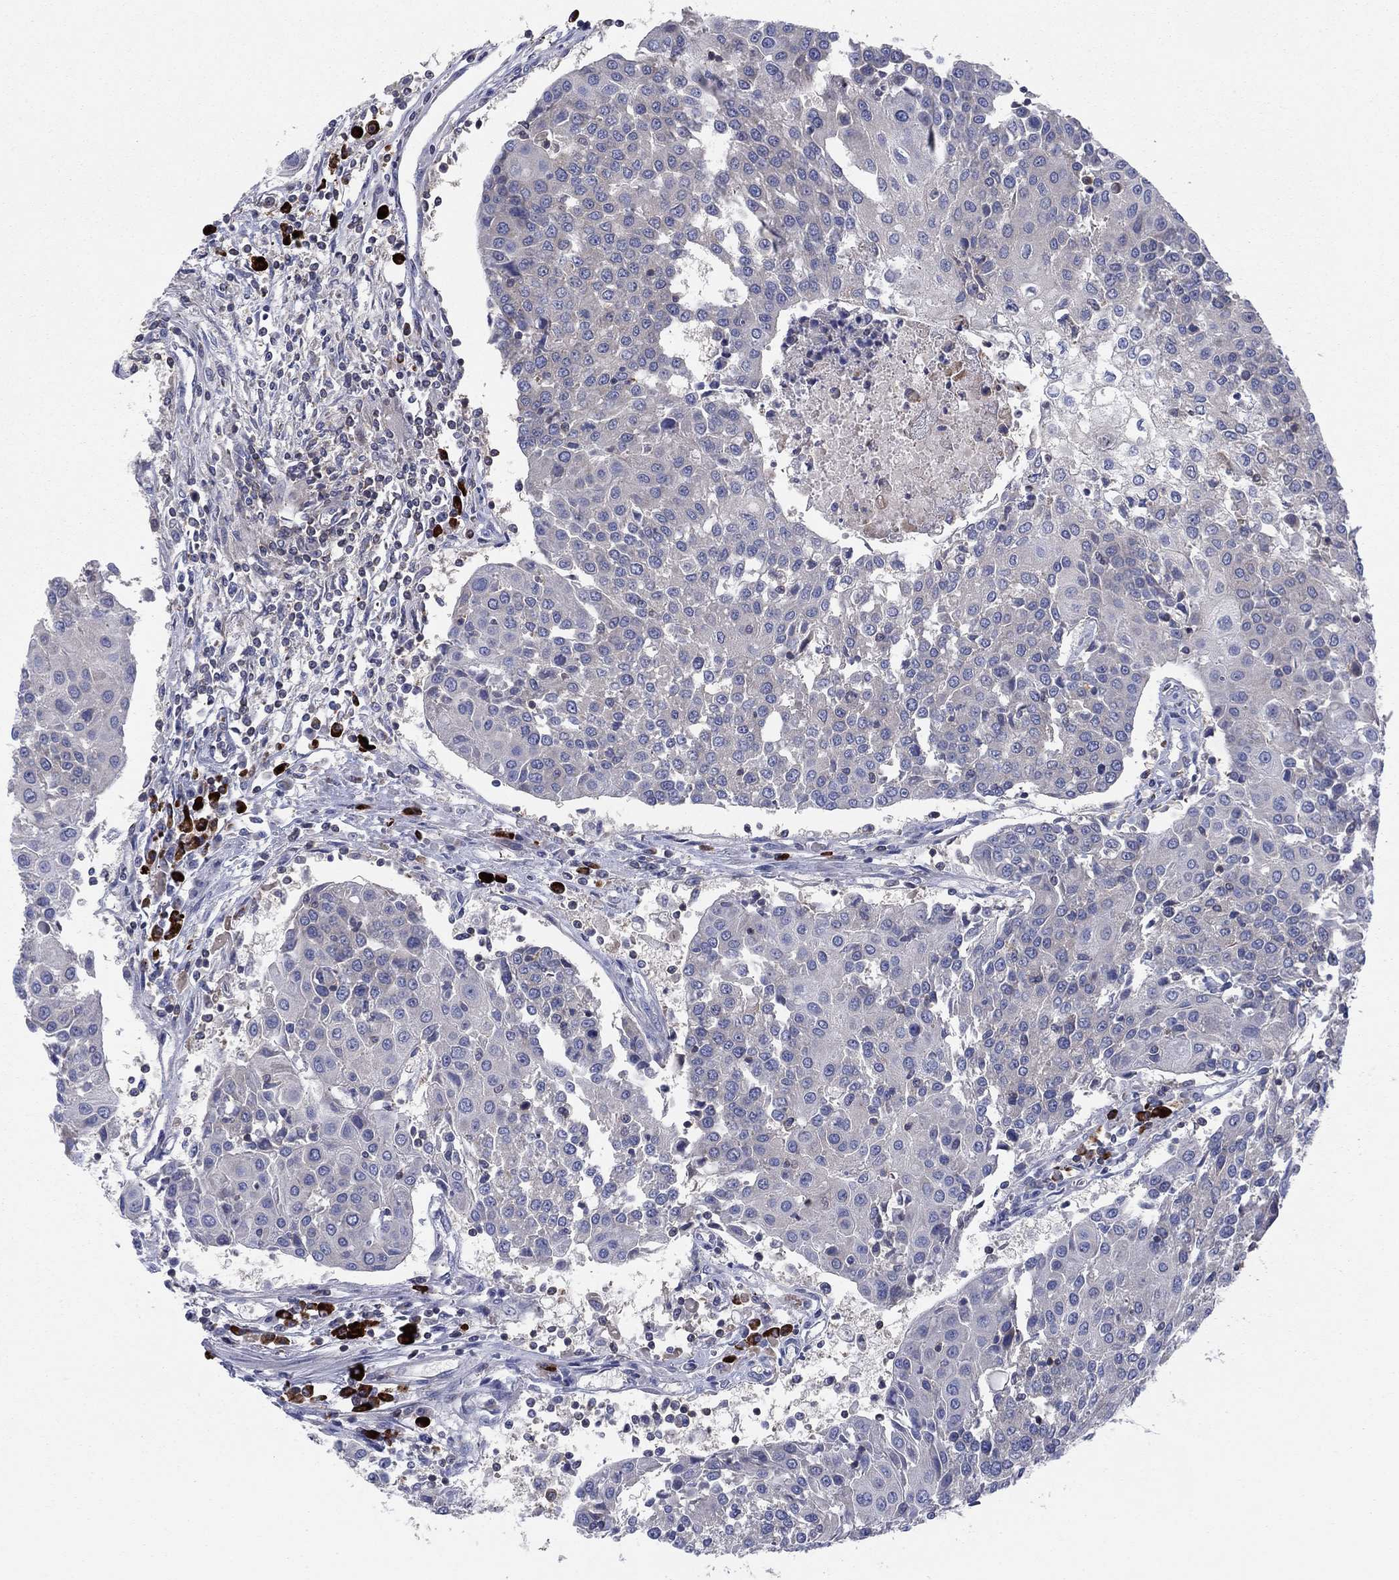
{"staining": {"intensity": "negative", "quantity": "none", "location": "none"}, "tissue": "urothelial cancer", "cell_type": "Tumor cells", "image_type": "cancer", "snomed": [{"axis": "morphology", "description": "Urothelial carcinoma, High grade"}, {"axis": "topography", "description": "Urinary bladder"}], "caption": "Immunohistochemistry image of neoplastic tissue: urothelial carcinoma (high-grade) stained with DAB exhibits no significant protein staining in tumor cells.", "gene": "PVR", "patient": {"sex": "female", "age": 85}}